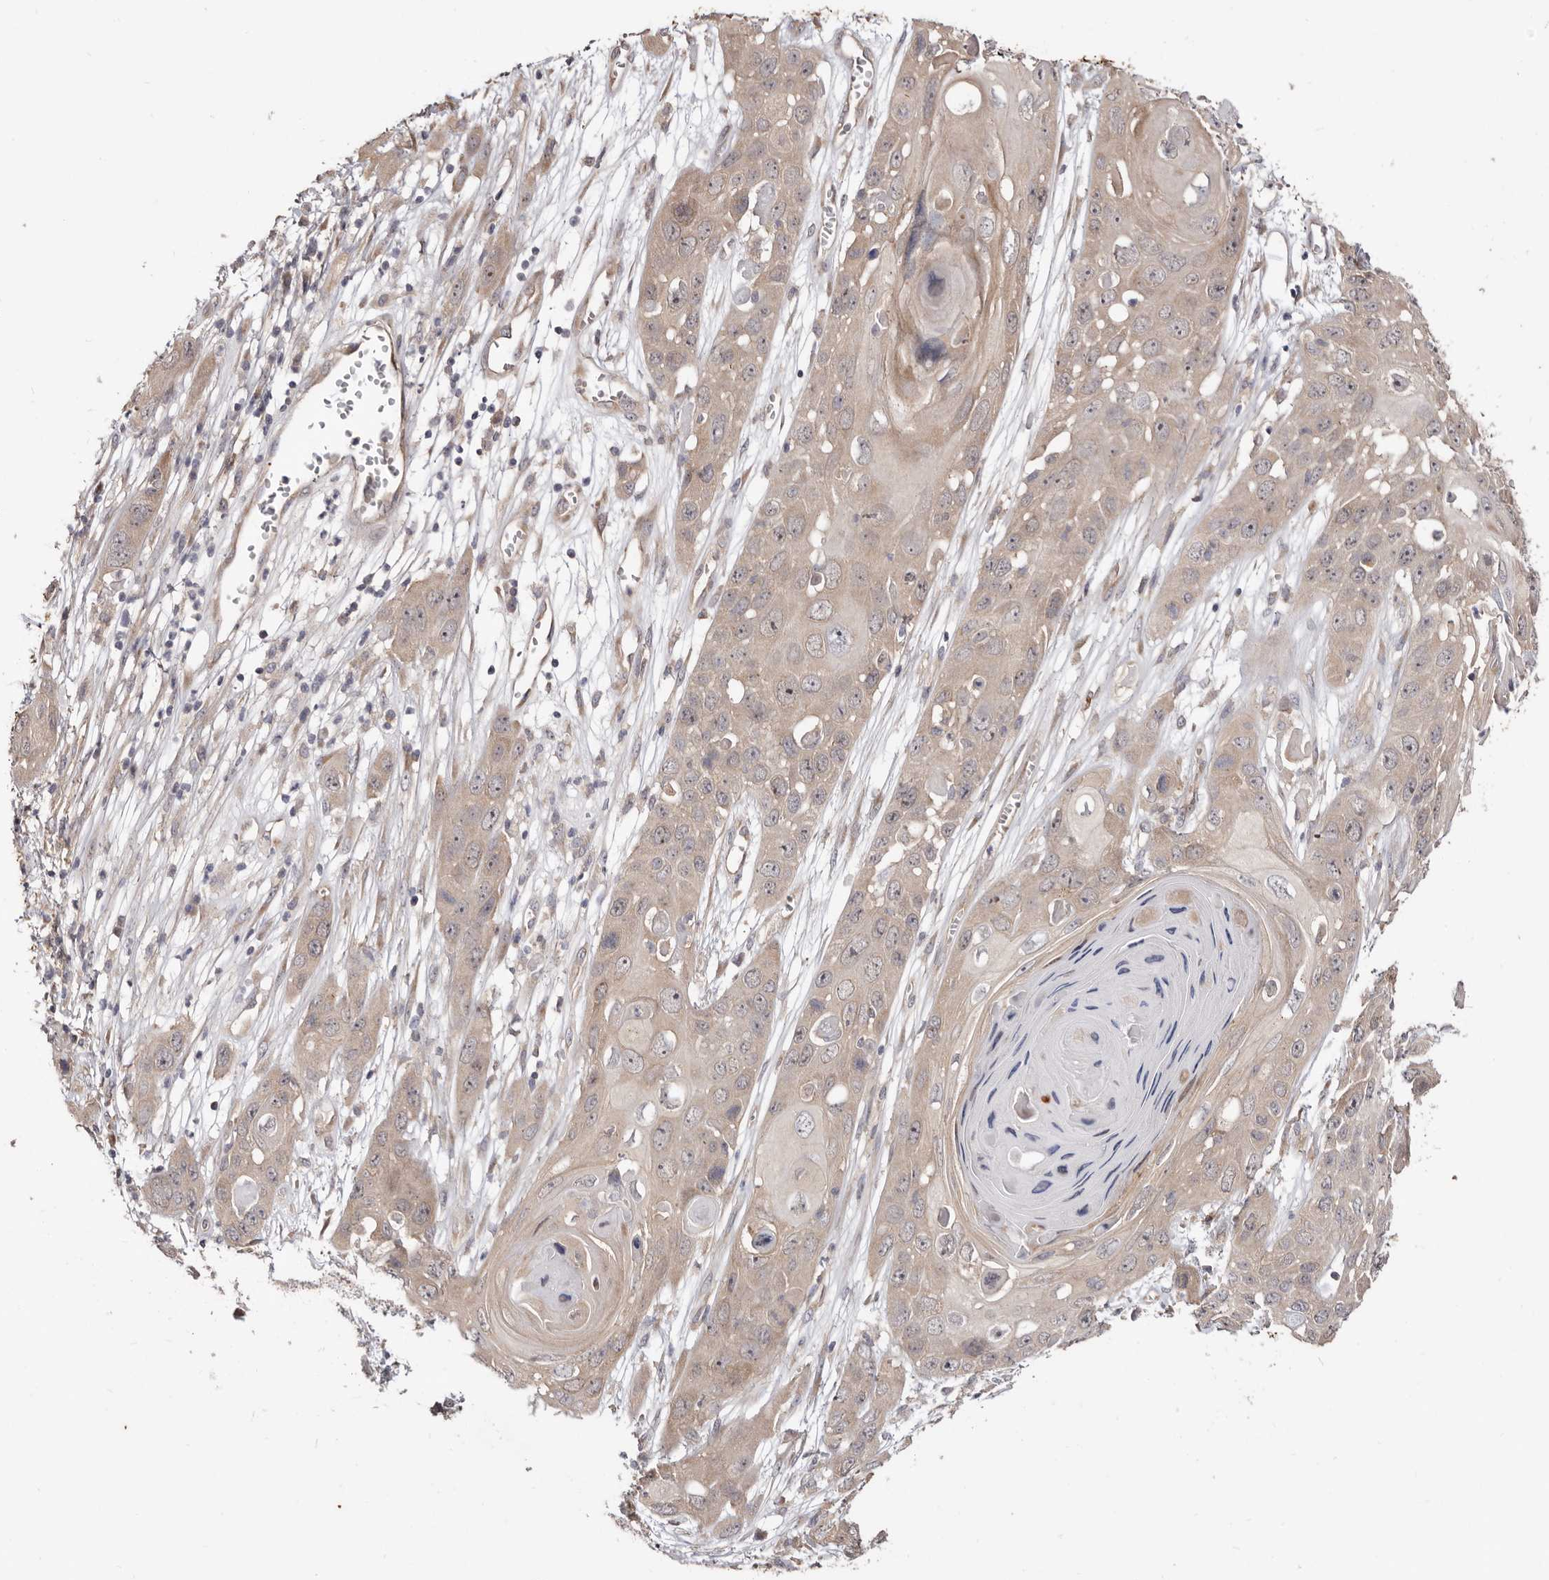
{"staining": {"intensity": "weak", "quantity": "25%-75%", "location": "nuclear"}, "tissue": "skin cancer", "cell_type": "Tumor cells", "image_type": "cancer", "snomed": [{"axis": "morphology", "description": "Squamous cell carcinoma, NOS"}, {"axis": "topography", "description": "Skin"}], "caption": "Tumor cells show weak nuclear expression in approximately 25%-75% of cells in skin squamous cell carcinoma. The staining was performed using DAB, with brown indicating positive protein expression. Nuclei are stained blue with hematoxylin.", "gene": "GPATCH4", "patient": {"sex": "male", "age": 55}}